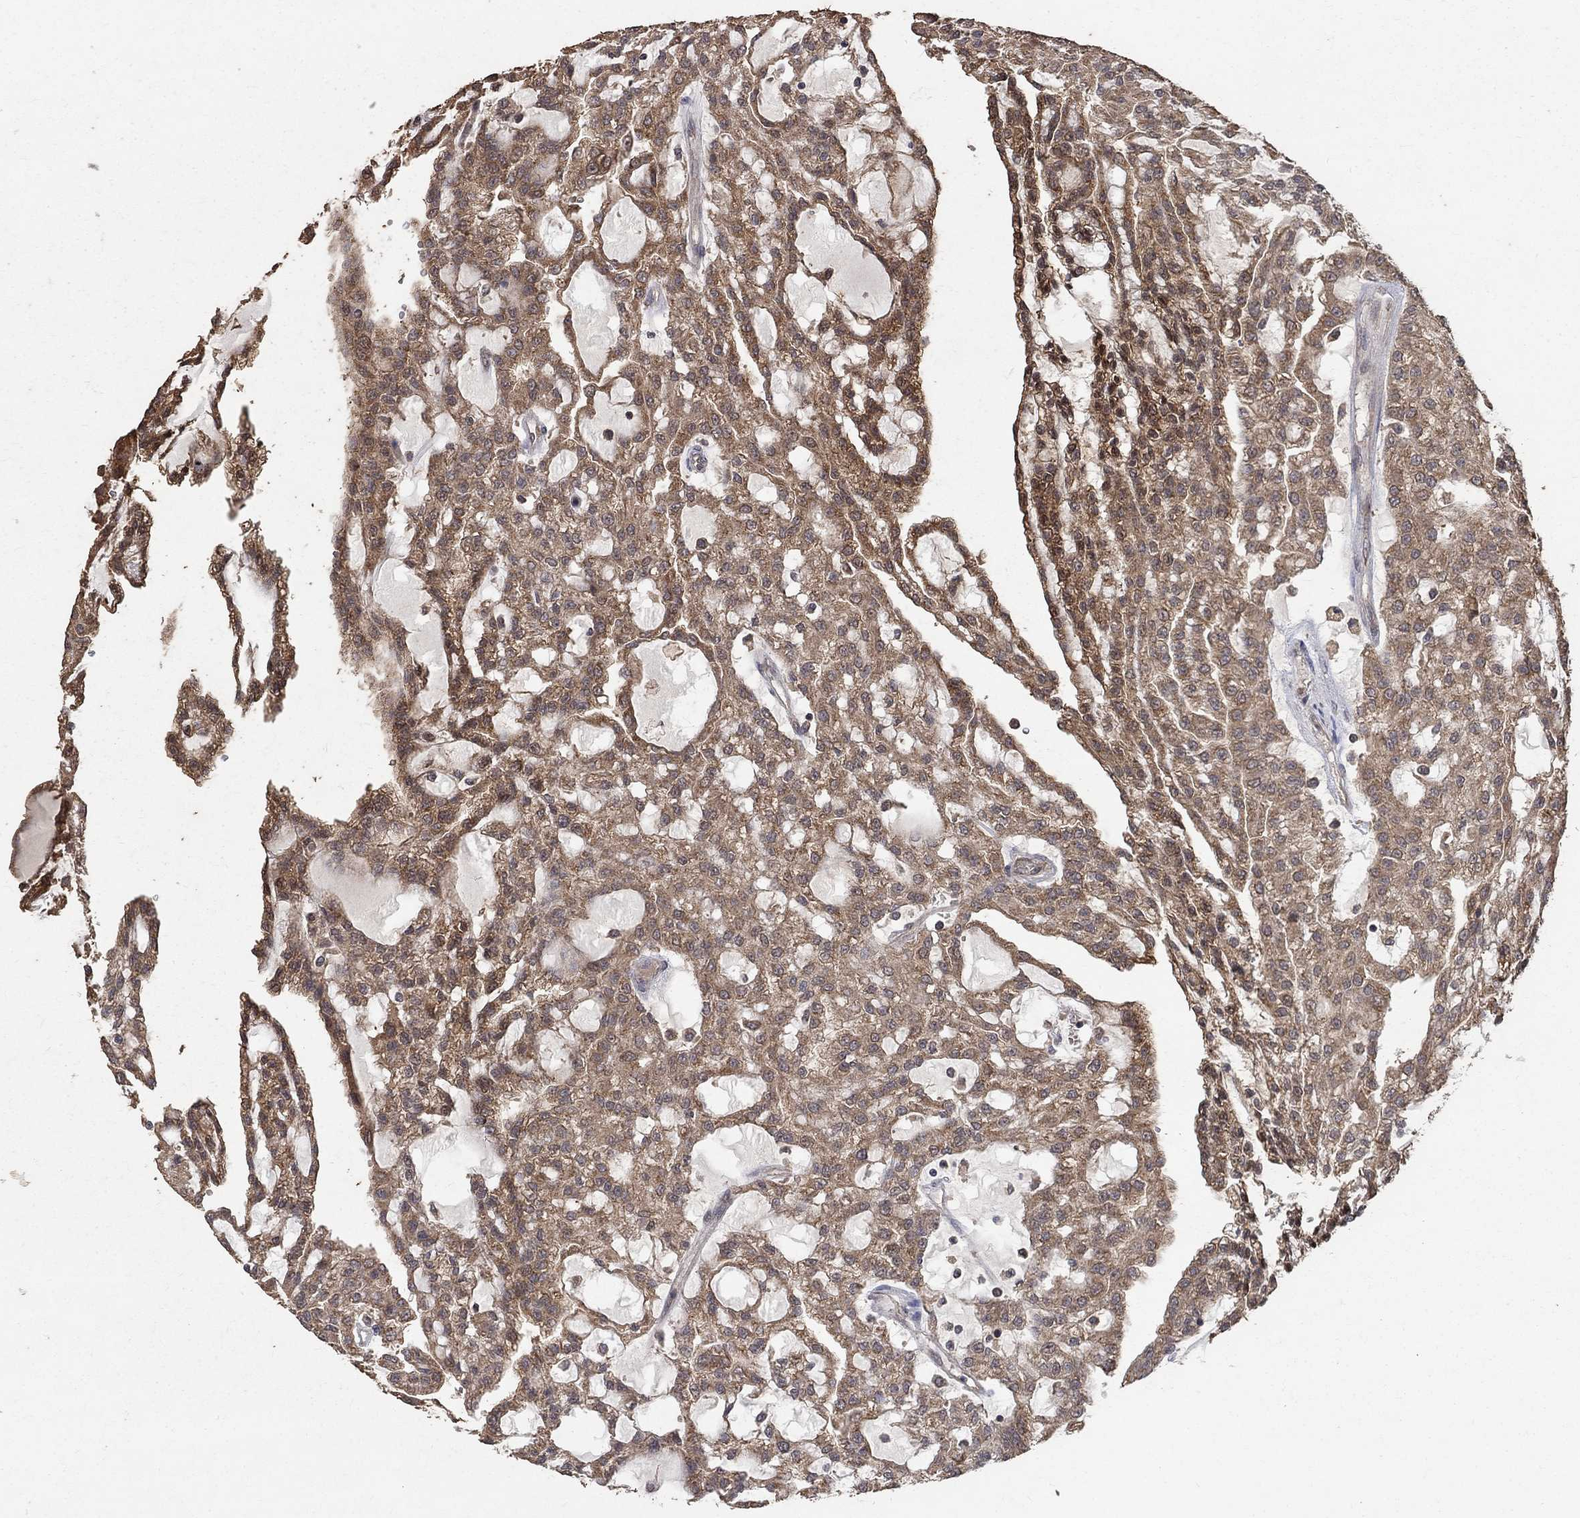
{"staining": {"intensity": "moderate", "quantity": "25%-75%", "location": "cytoplasmic/membranous"}, "tissue": "renal cancer", "cell_type": "Tumor cells", "image_type": "cancer", "snomed": [{"axis": "morphology", "description": "Adenocarcinoma, NOS"}, {"axis": "topography", "description": "Kidney"}], "caption": "Renal cancer stained for a protein demonstrates moderate cytoplasmic/membranous positivity in tumor cells.", "gene": "C17orf75", "patient": {"sex": "male", "age": 63}}